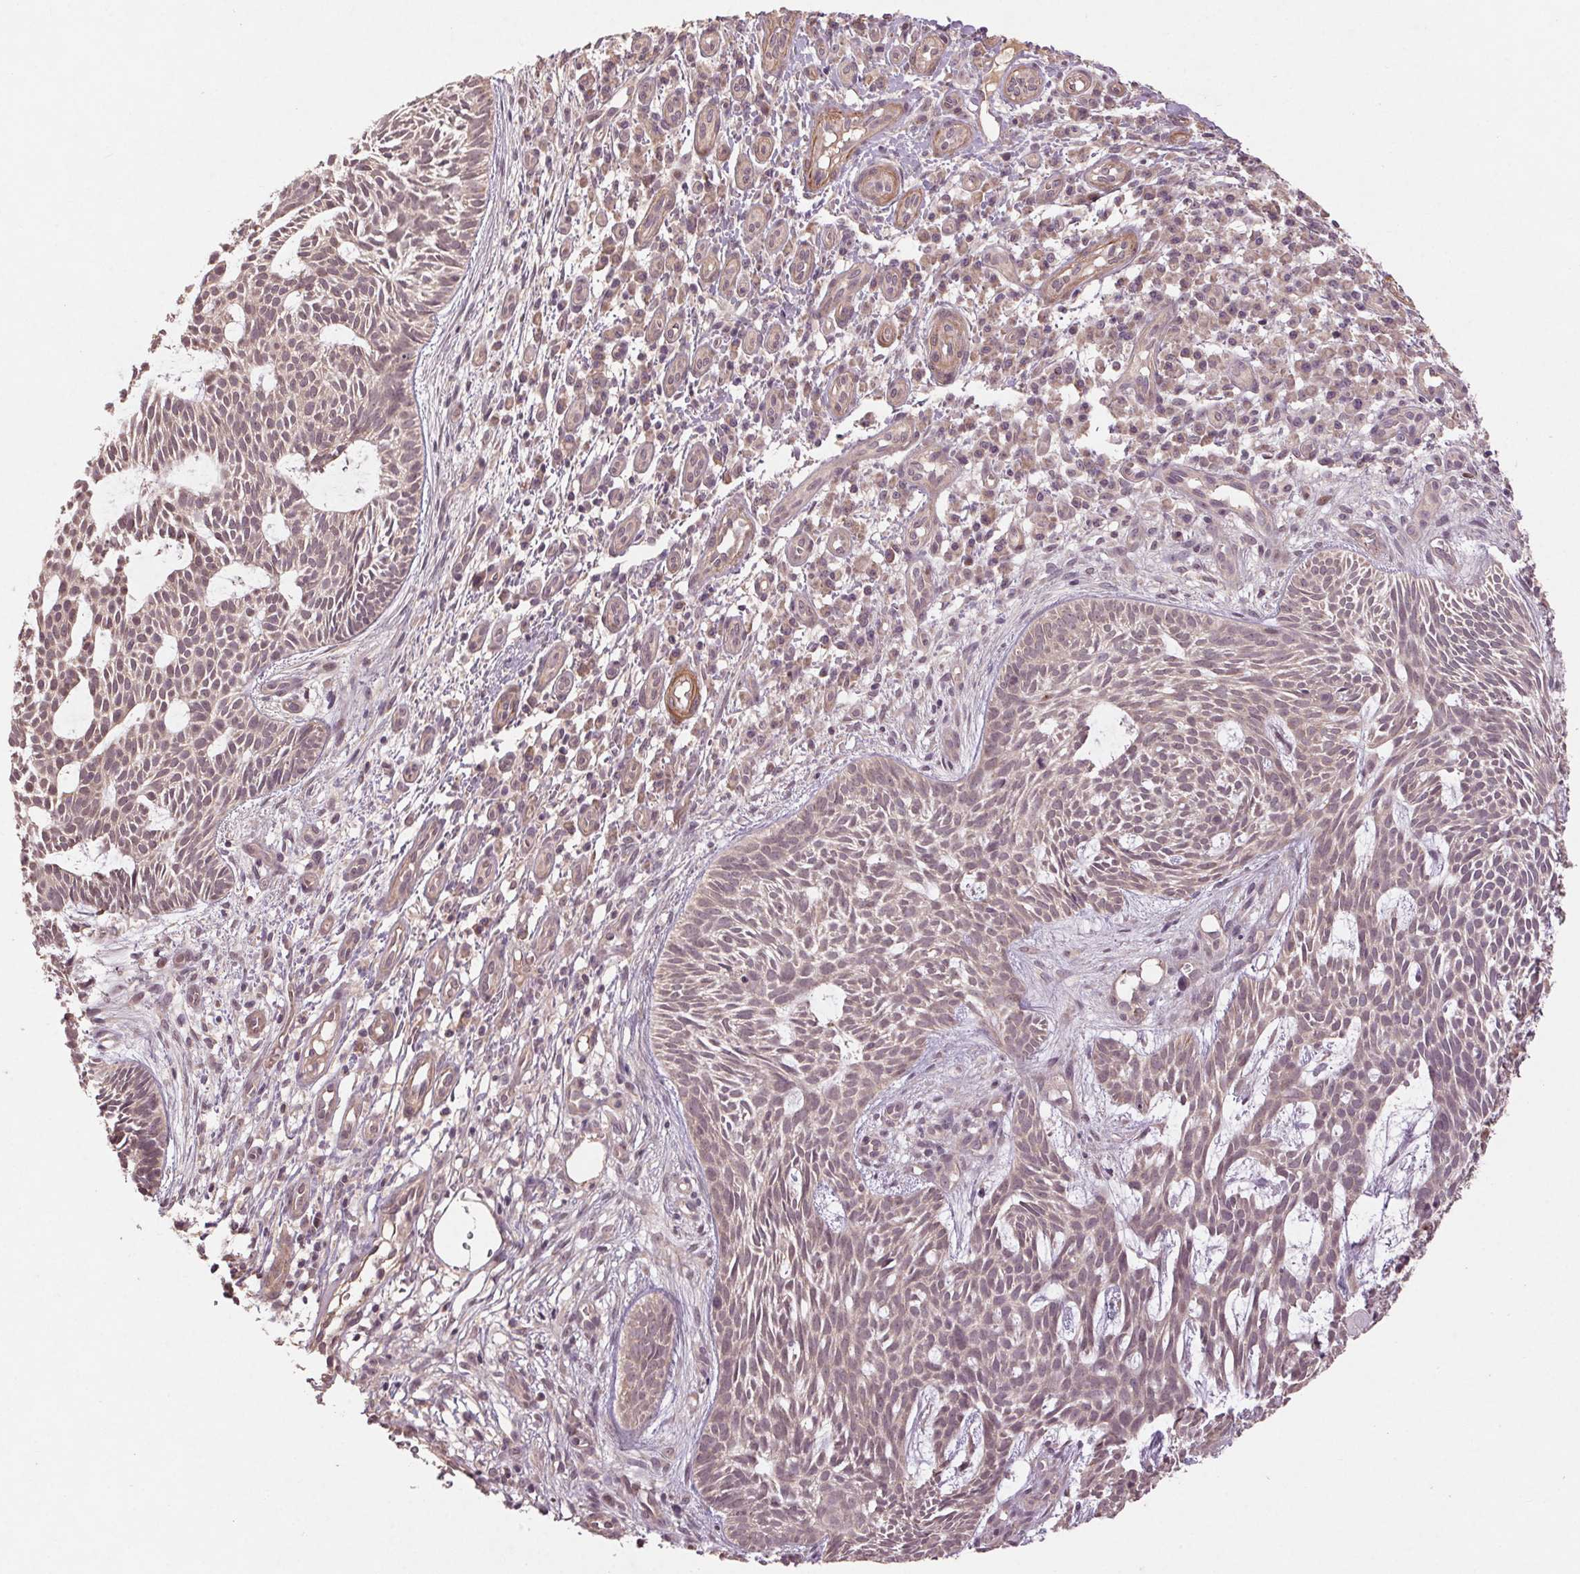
{"staining": {"intensity": "negative", "quantity": "none", "location": "none"}, "tissue": "skin cancer", "cell_type": "Tumor cells", "image_type": "cancer", "snomed": [{"axis": "morphology", "description": "Basal cell carcinoma"}, {"axis": "topography", "description": "Skin"}], "caption": "Protein analysis of skin basal cell carcinoma shows no significant positivity in tumor cells.", "gene": "SMLR1", "patient": {"sex": "male", "age": 59}}